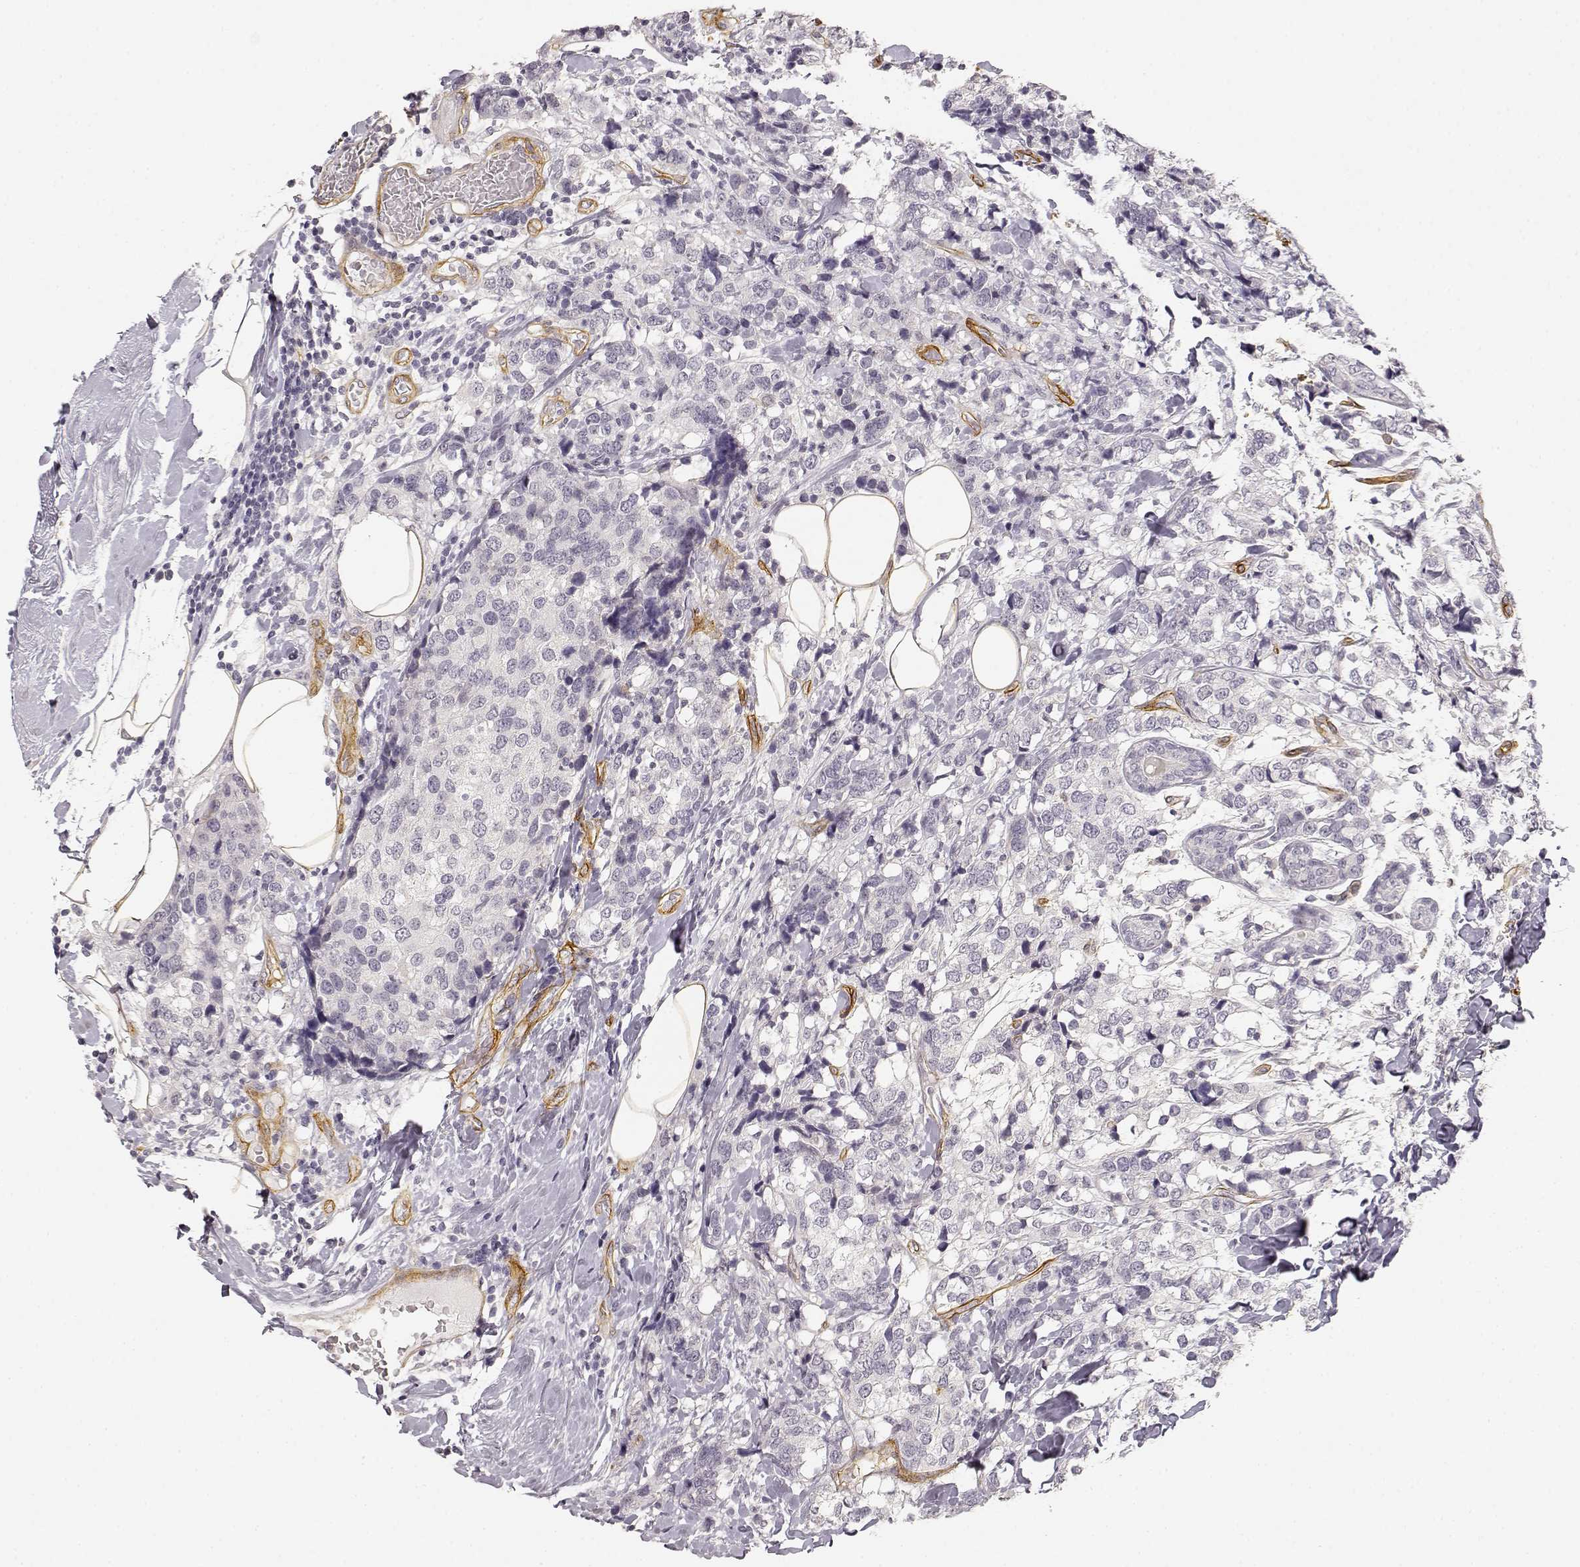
{"staining": {"intensity": "negative", "quantity": "none", "location": "none"}, "tissue": "breast cancer", "cell_type": "Tumor cells", "image_type": "cancer", "snomed": [{"axis": "morphology", "description": "Lobular carcinoma"}, {"axis": "topography", "description": "Breast"}], "caption": "An immunohistochemistry micrograph of breast cancer (lobular carcinoma) is shown. There is no staining in tumor cells of breast cancer (lobular carcinoma).", "gene": "LAMA4", "patient": {"sex": "female", "age": 59}}